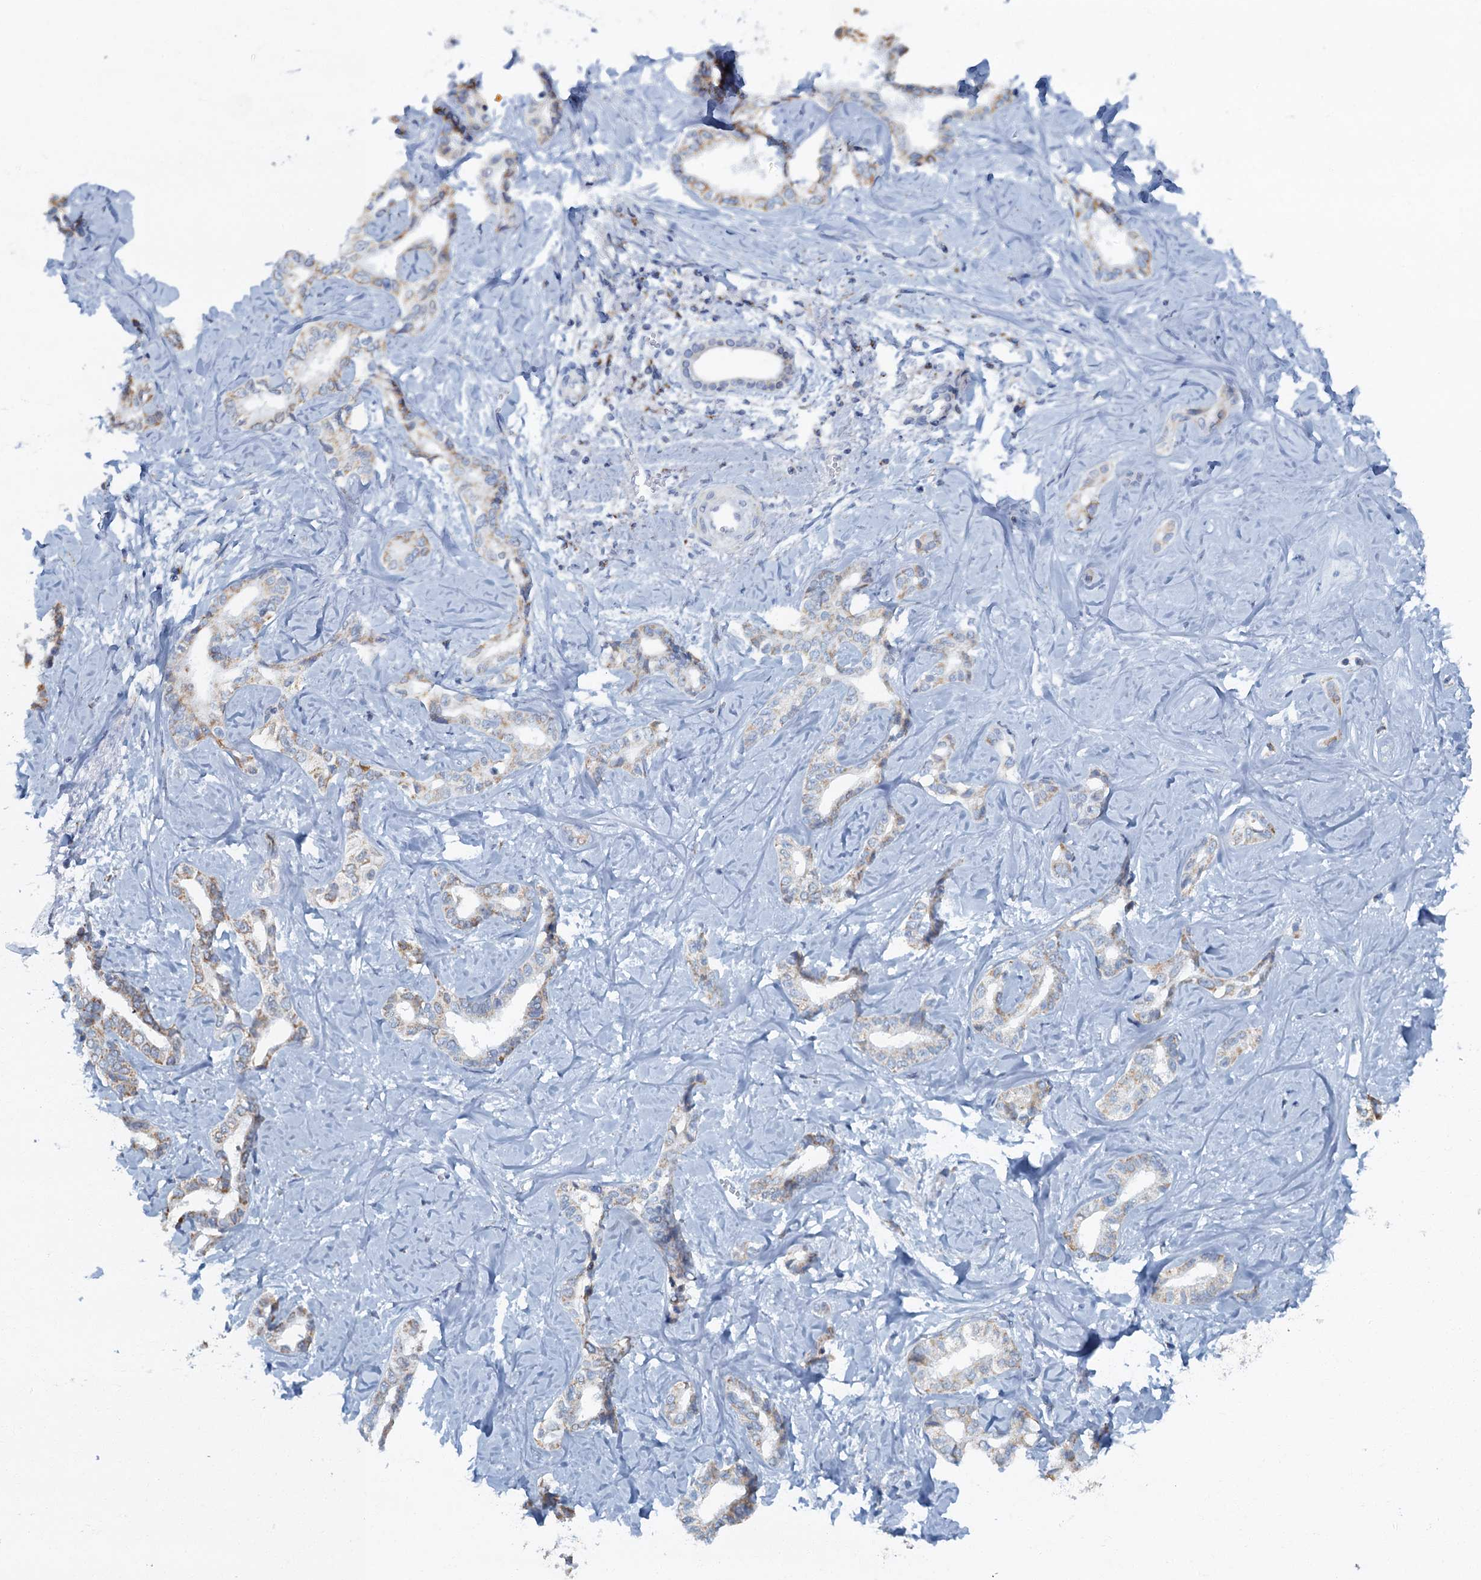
{"staining": {"intensity": "weak", "quantity": "<25%", "location": "cytoplasmic/membranous"}, "tissue": "liver cancer", "cell_type": "Tumor cells", "image_type": "cancer", "snomed": [{"axis": "morphology", "description": "Cholangiocarcinoma"}, {"axis": "topography", "description": "Liver"}], "caption": "IHC photomicrograph of human liver cholangiocarcinoma stained for a protein (brown), which shows no staining in tumor cells. (DAB (3,3'-diaminobenzidine) immunohistochemistry, high magnification).", "gene": "RAD9B", "patient": {"sex": "female", "age": 77}}